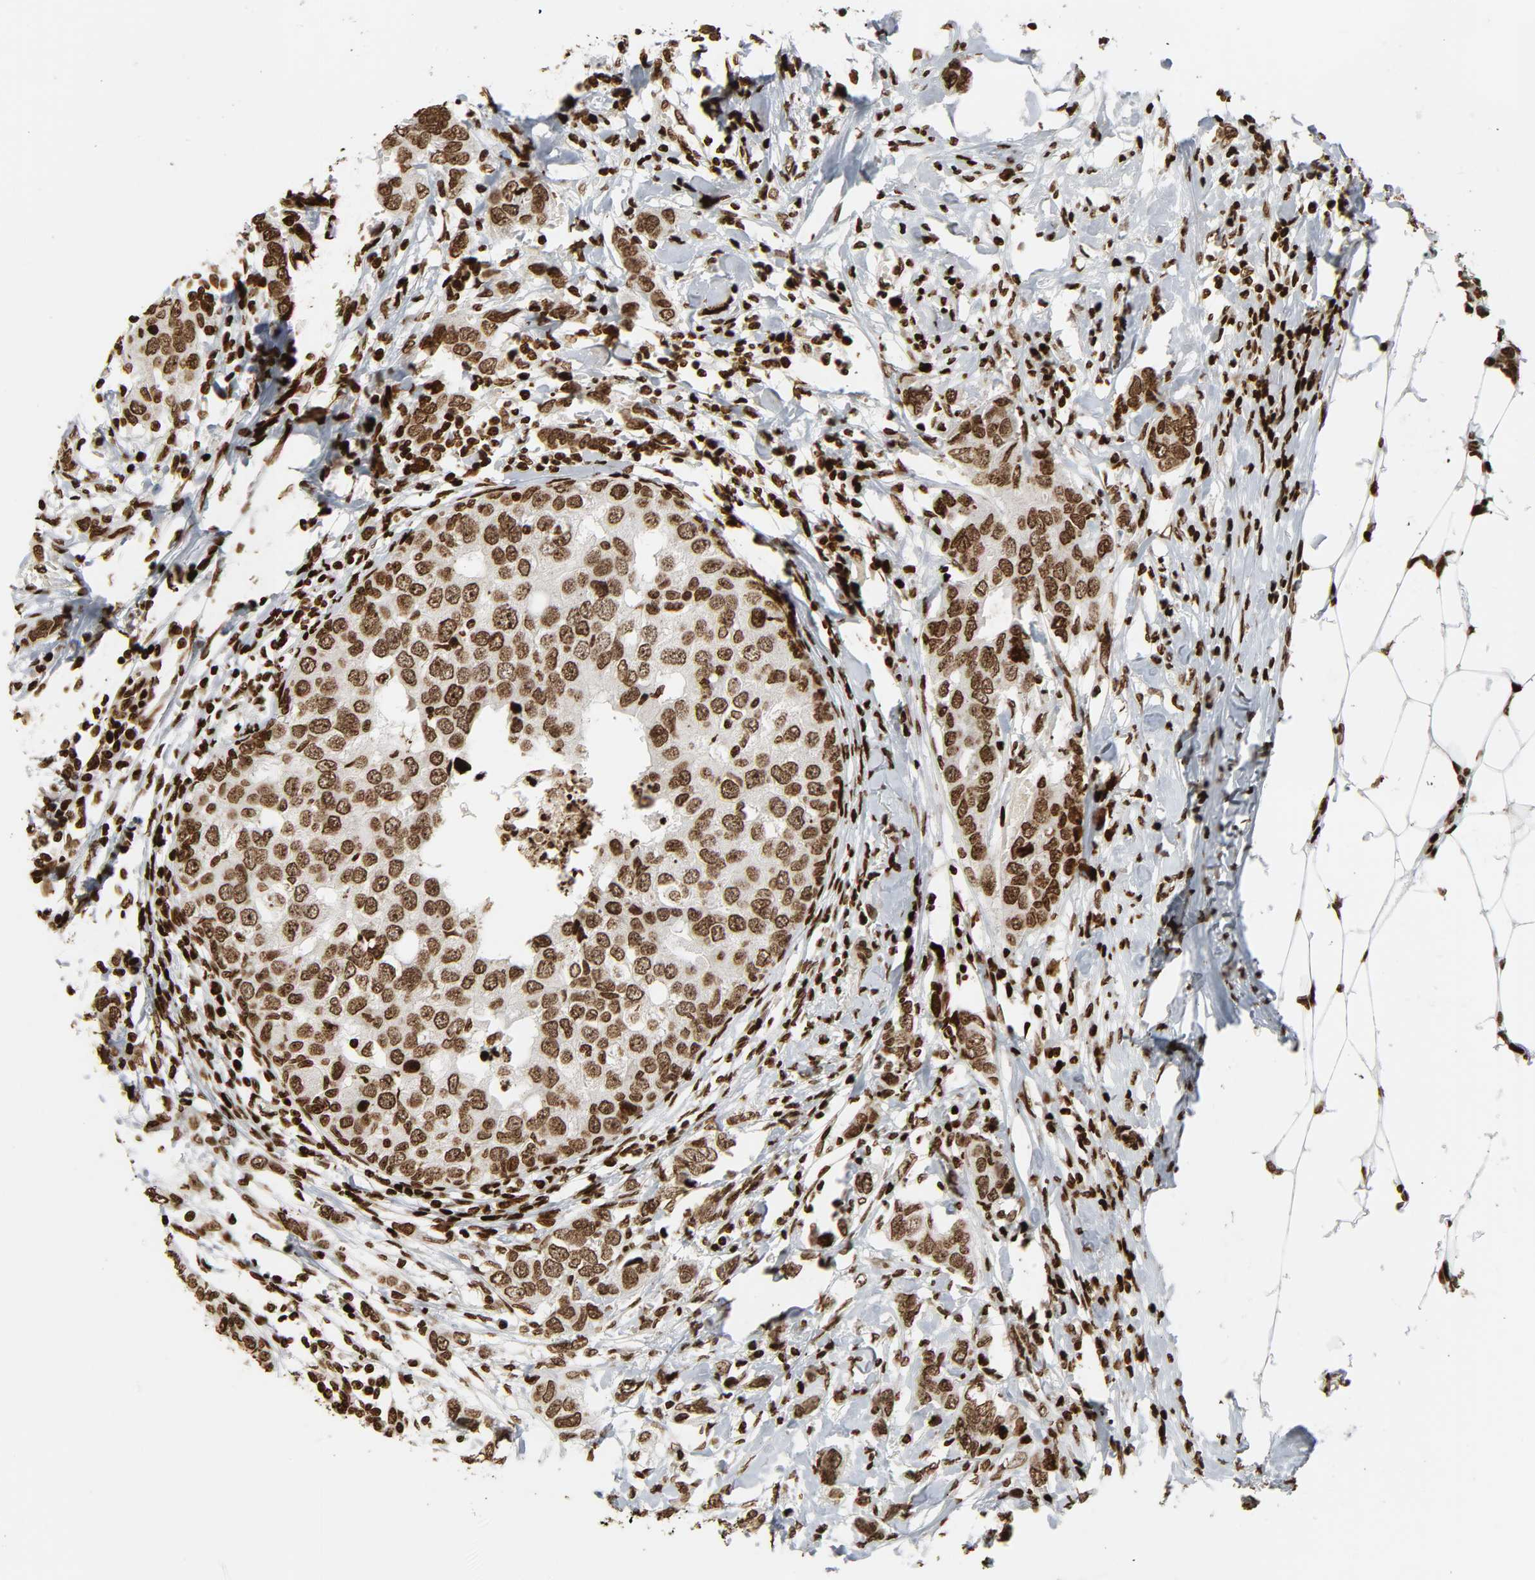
{"staining": {"intensity": "moderate", "quantity": ">75%", "location": "nuclear"}, "tissue": "breast cancer", "cell_type": "Tumor cells", "image_type": "cancer", "snomed": [{"axis": "morphology", "description": "Duct carcinoma"}, {"axis": "topography", "description": "Breast"}], "caption": "Human breast cancer stained with a brown dye exhibits moderate nuclear positive staining in about >75% of tumor cells.", "gene": "RXRA", "patient": {"sex": "female", "age": 50}}